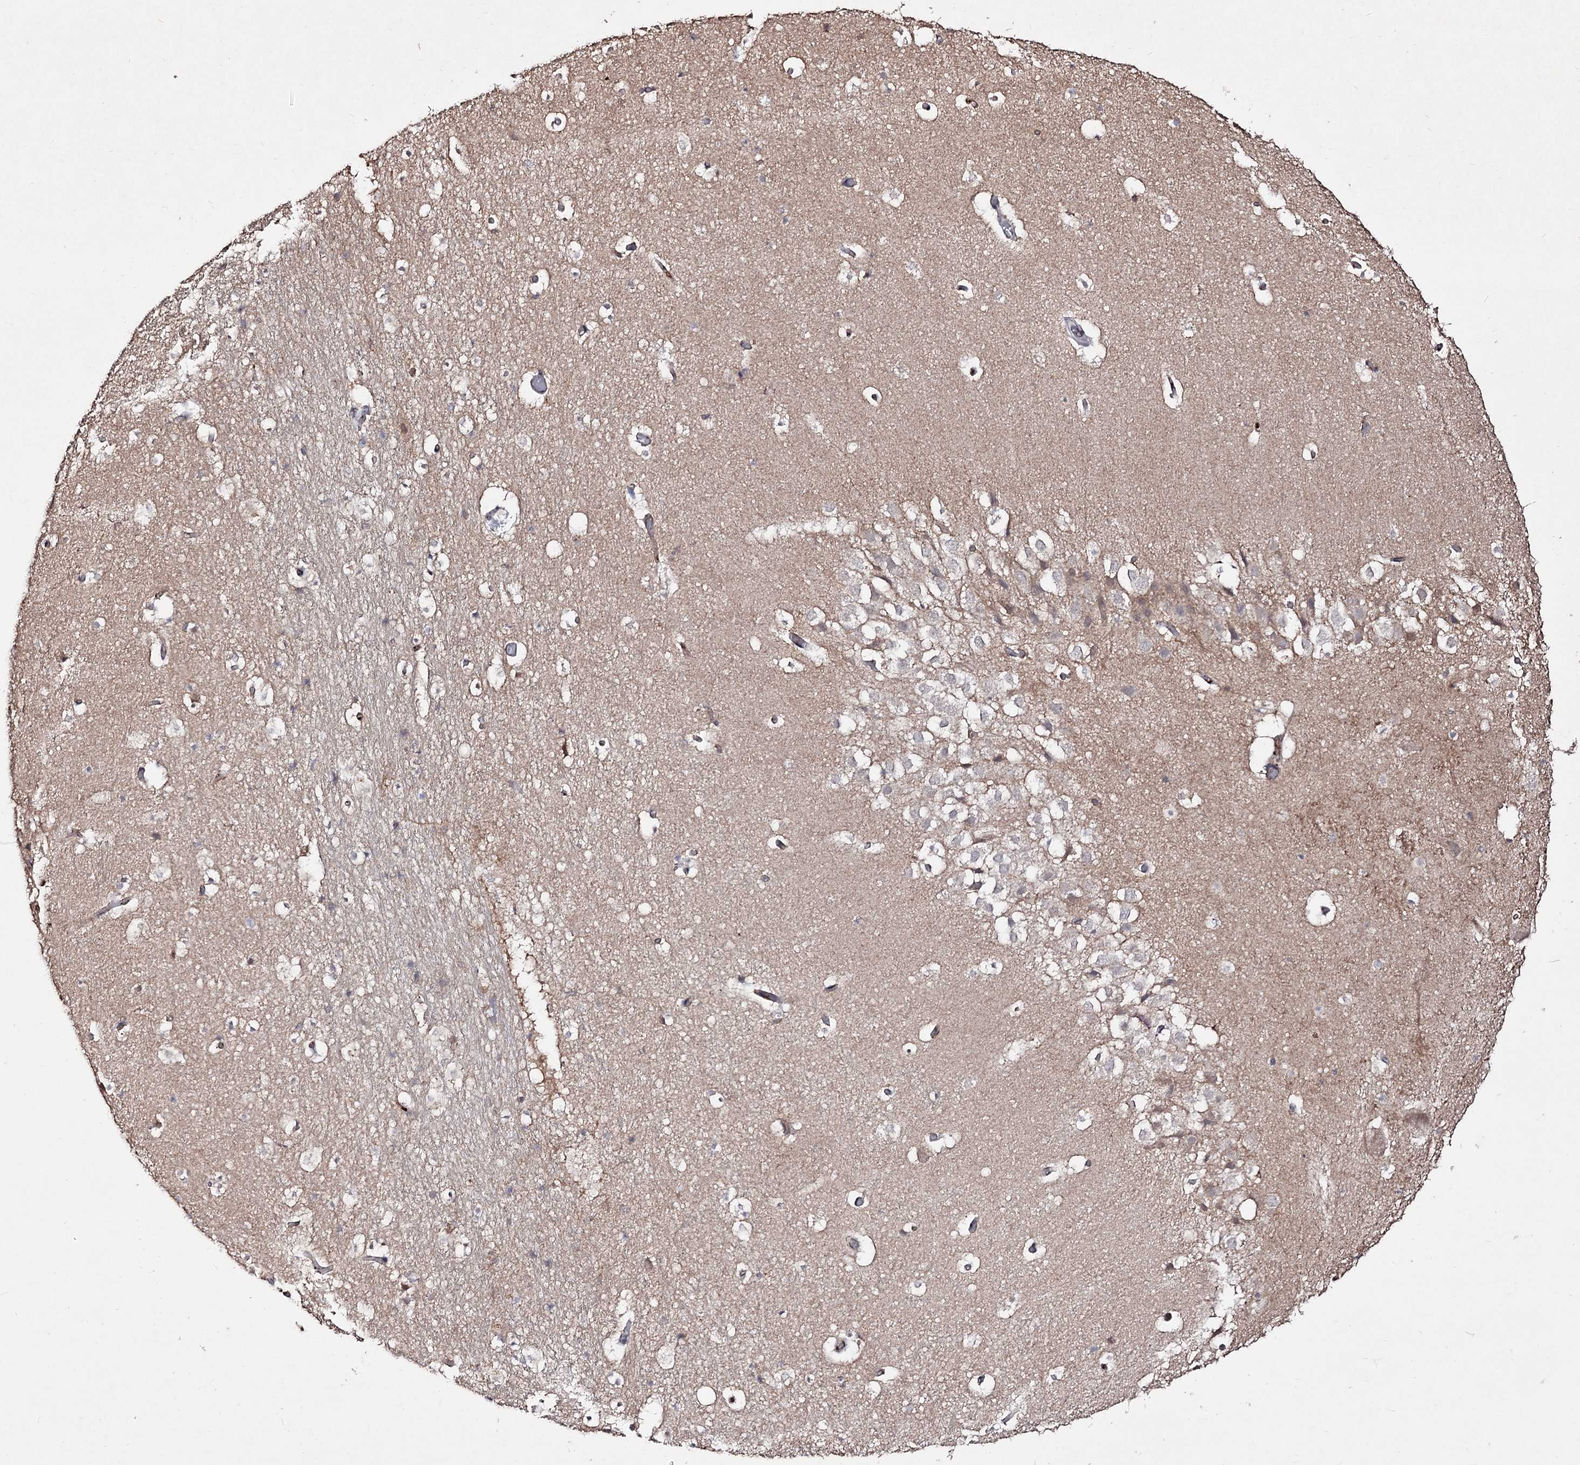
{"staining": {"intensity": "negative", "quantity": "none", "location": "none"}, "tissue": "hippocampus", "cell_type": "Glial cells", "image_type": "normal", "snomed": [{"axis": "morphology", "description": "Normal tissue, NOS"}, {"axis": "topography", "description": "Hippocampus"}], "caption": "An immunohistochemistry (IHC) micrograph of unremarkable hippocampus is shown. There is no staining in glial cells of hippocampus.", "gene": "ARFIP2", "patient": {"sex": "female", "age": 52}}